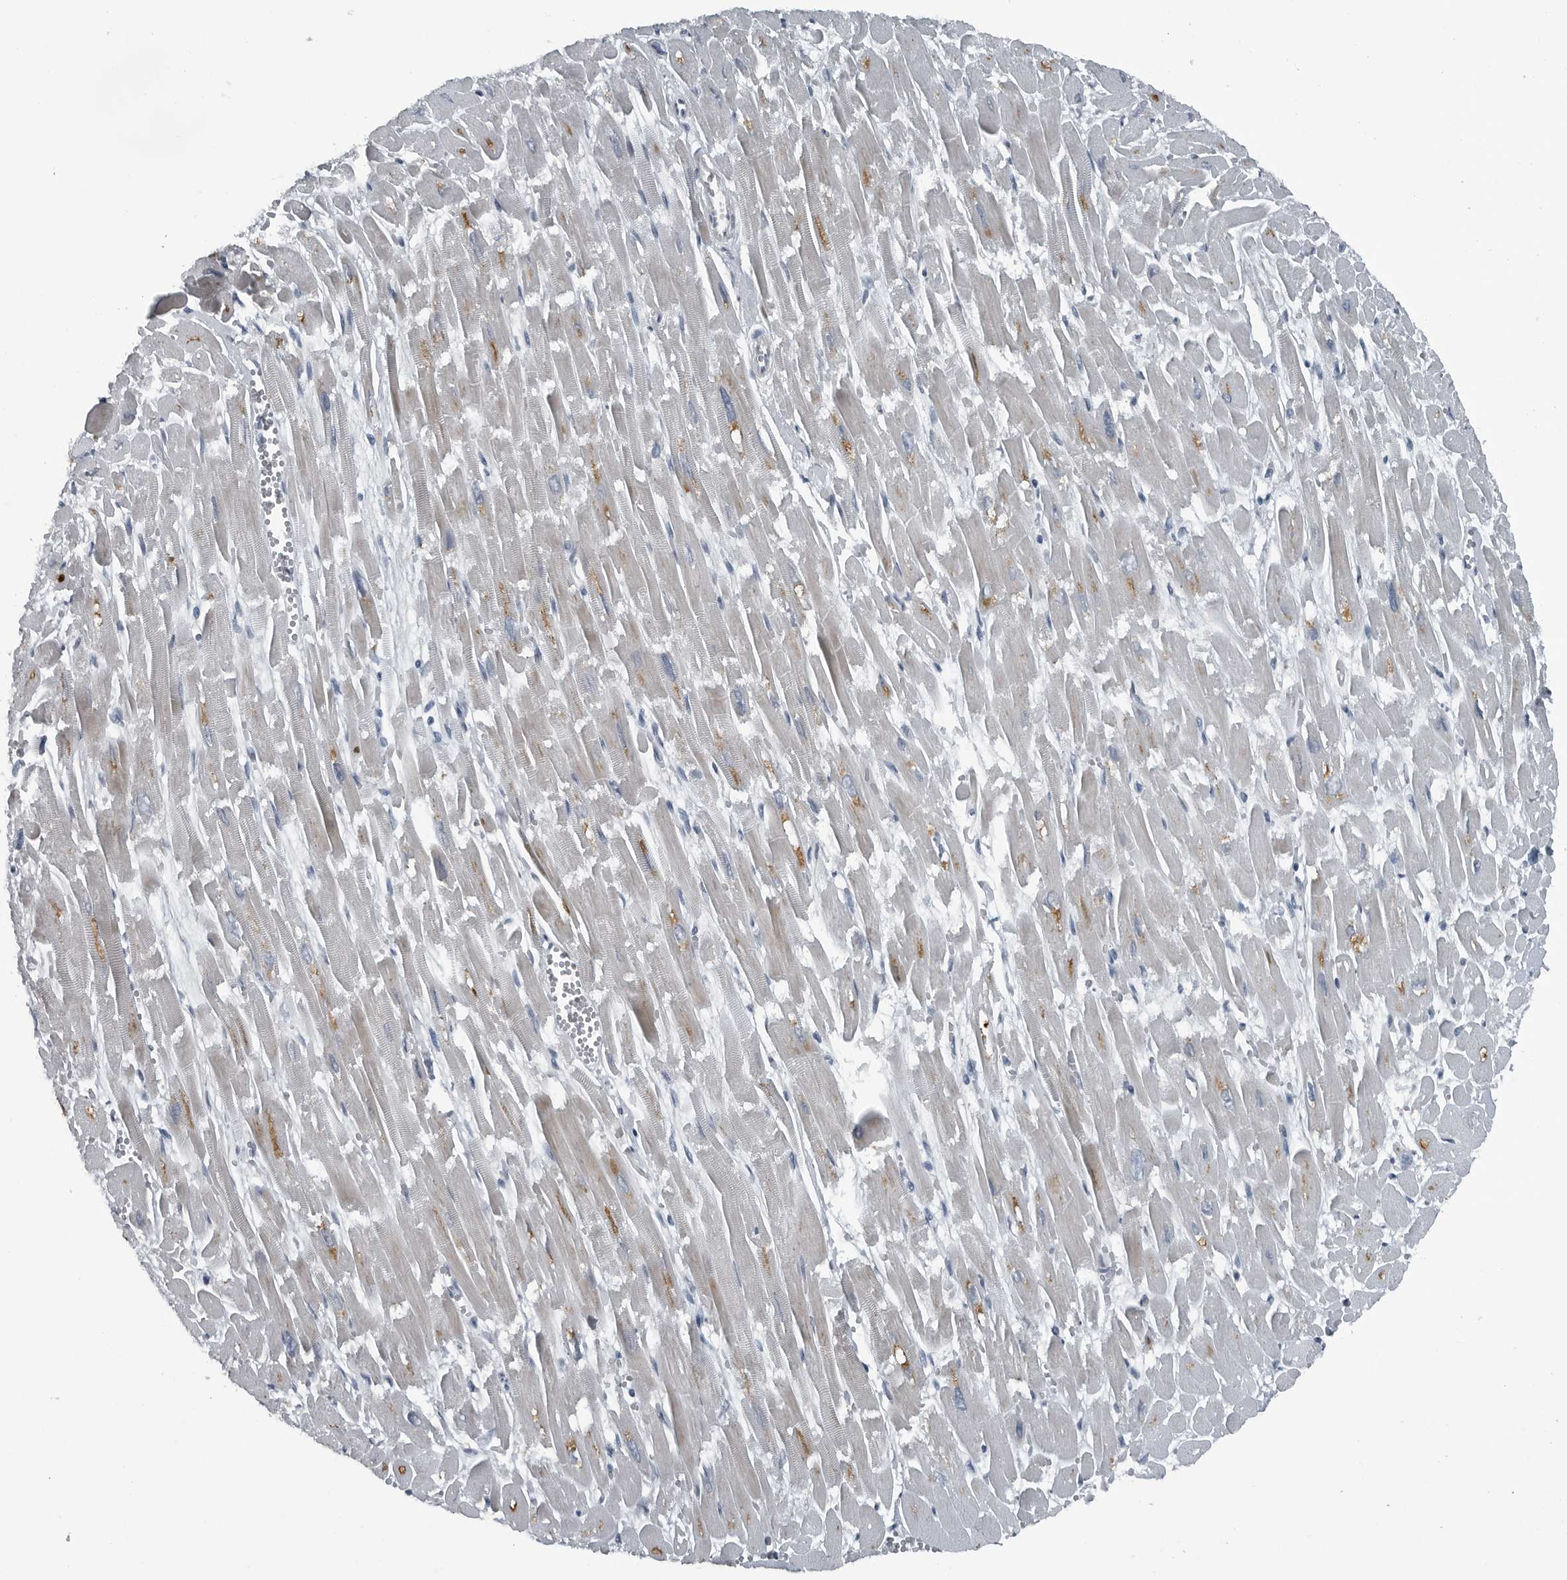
{"staining": {"intensity": "moderate", "quantity": "25%-75%", "location": "cytoplasmic/membranous"}, "tissue": "heart muscle", "cell_type": "Cardiomyocytes", "image_type": "normal", "snomed": [{"axis": "morphology", "description": "Normal tissue, NOS"}, {"axis": "topography", "description": "Heart"}], "caption": "Immunohistochemistry staining of unremarkable heart muscle, which exhibits medium levels of moderate cytoplasmic/membranous positivity in about 25%-75% of cardiomyocytes indicating moderate cytoplasmic/membranous protein positivity. The staining was performed using DAB (brown) for protein detection and nuclei were counterstained in hematoxylin (blue).", "gene": "GAK", "patient": {"sex": "male", "age": 54}}